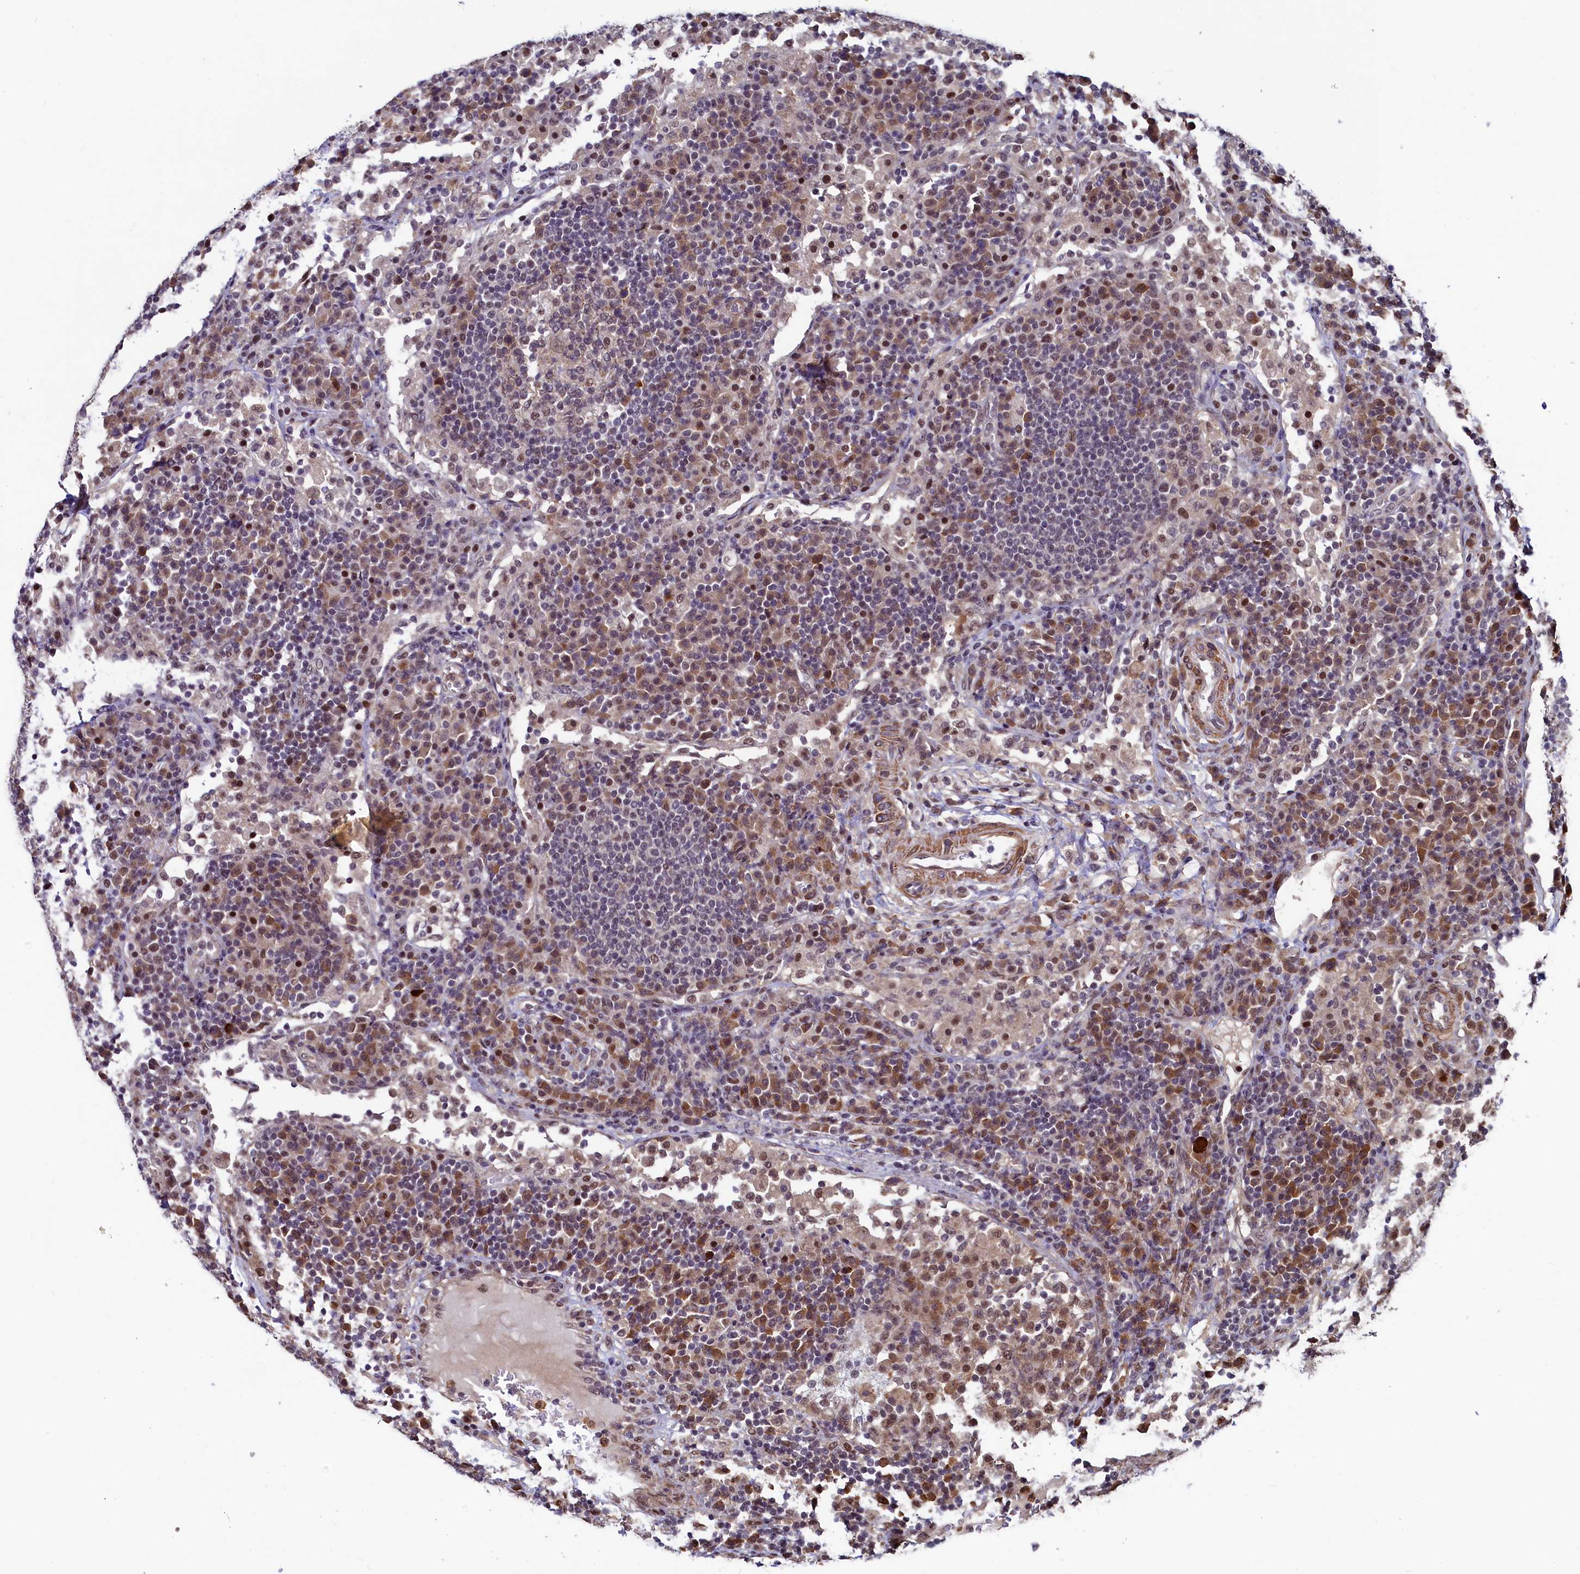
{"staining": {"intensity": "weak", "quantity": "25%-75%", "location": "nuclear"}, "tissue": "lymph node", "cell_type": "Germinal center cells", "image_type": "normal", "snomed": [{"axis": "morphology", "description": "Normal tissue, NOS"}, {"axis": "topography", "description": "Lymph node"}], "caption": "An IHC histopathology image of unremarkable tissue is shown. Protein staining in brown highlights weak nuclear positivity in lymph node within germinal center cells.", "gene": "LEO1", "patient": {"sex": "female", "age": 53}}